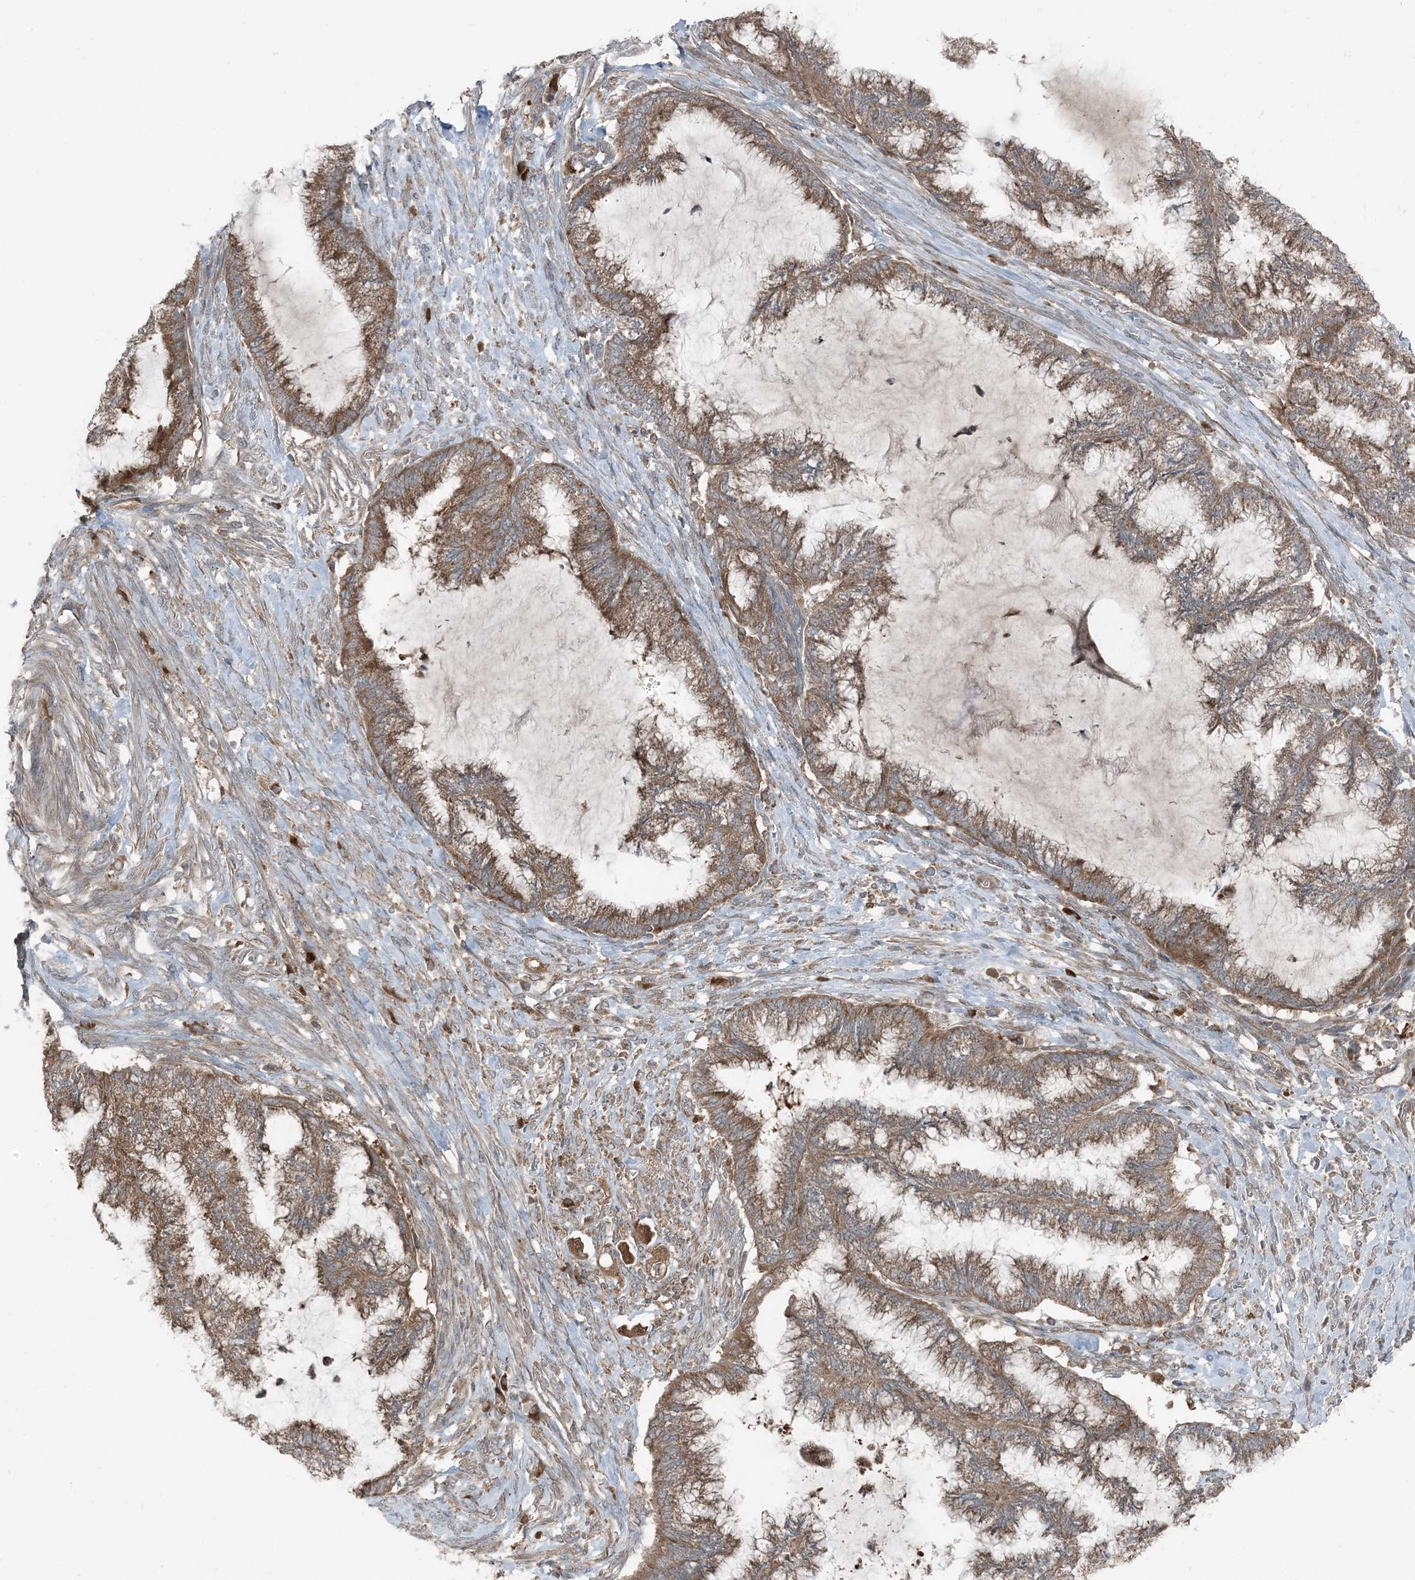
{"staining": {"intensity": "moderate", "quantity": ">75%", "location": "cytoplasmic/membranous"}, "tissue": "endometrial cancer", "cell_type": "Tumor cells", "image_type": "cancer", "snomed": [{"axis": "morphology", "description": "Adenocarcinoma, NOS"}, {"axis": "topography", "description": "Endometrium"}], "caption": "Protein expression analysis of endometrial cancer exhibits moderate cytoplasmic/membranous positivity in about >75% of tumor cells.", "gene": "RAB3GAP1", "patient": {"sex": "female", "age": 86}}